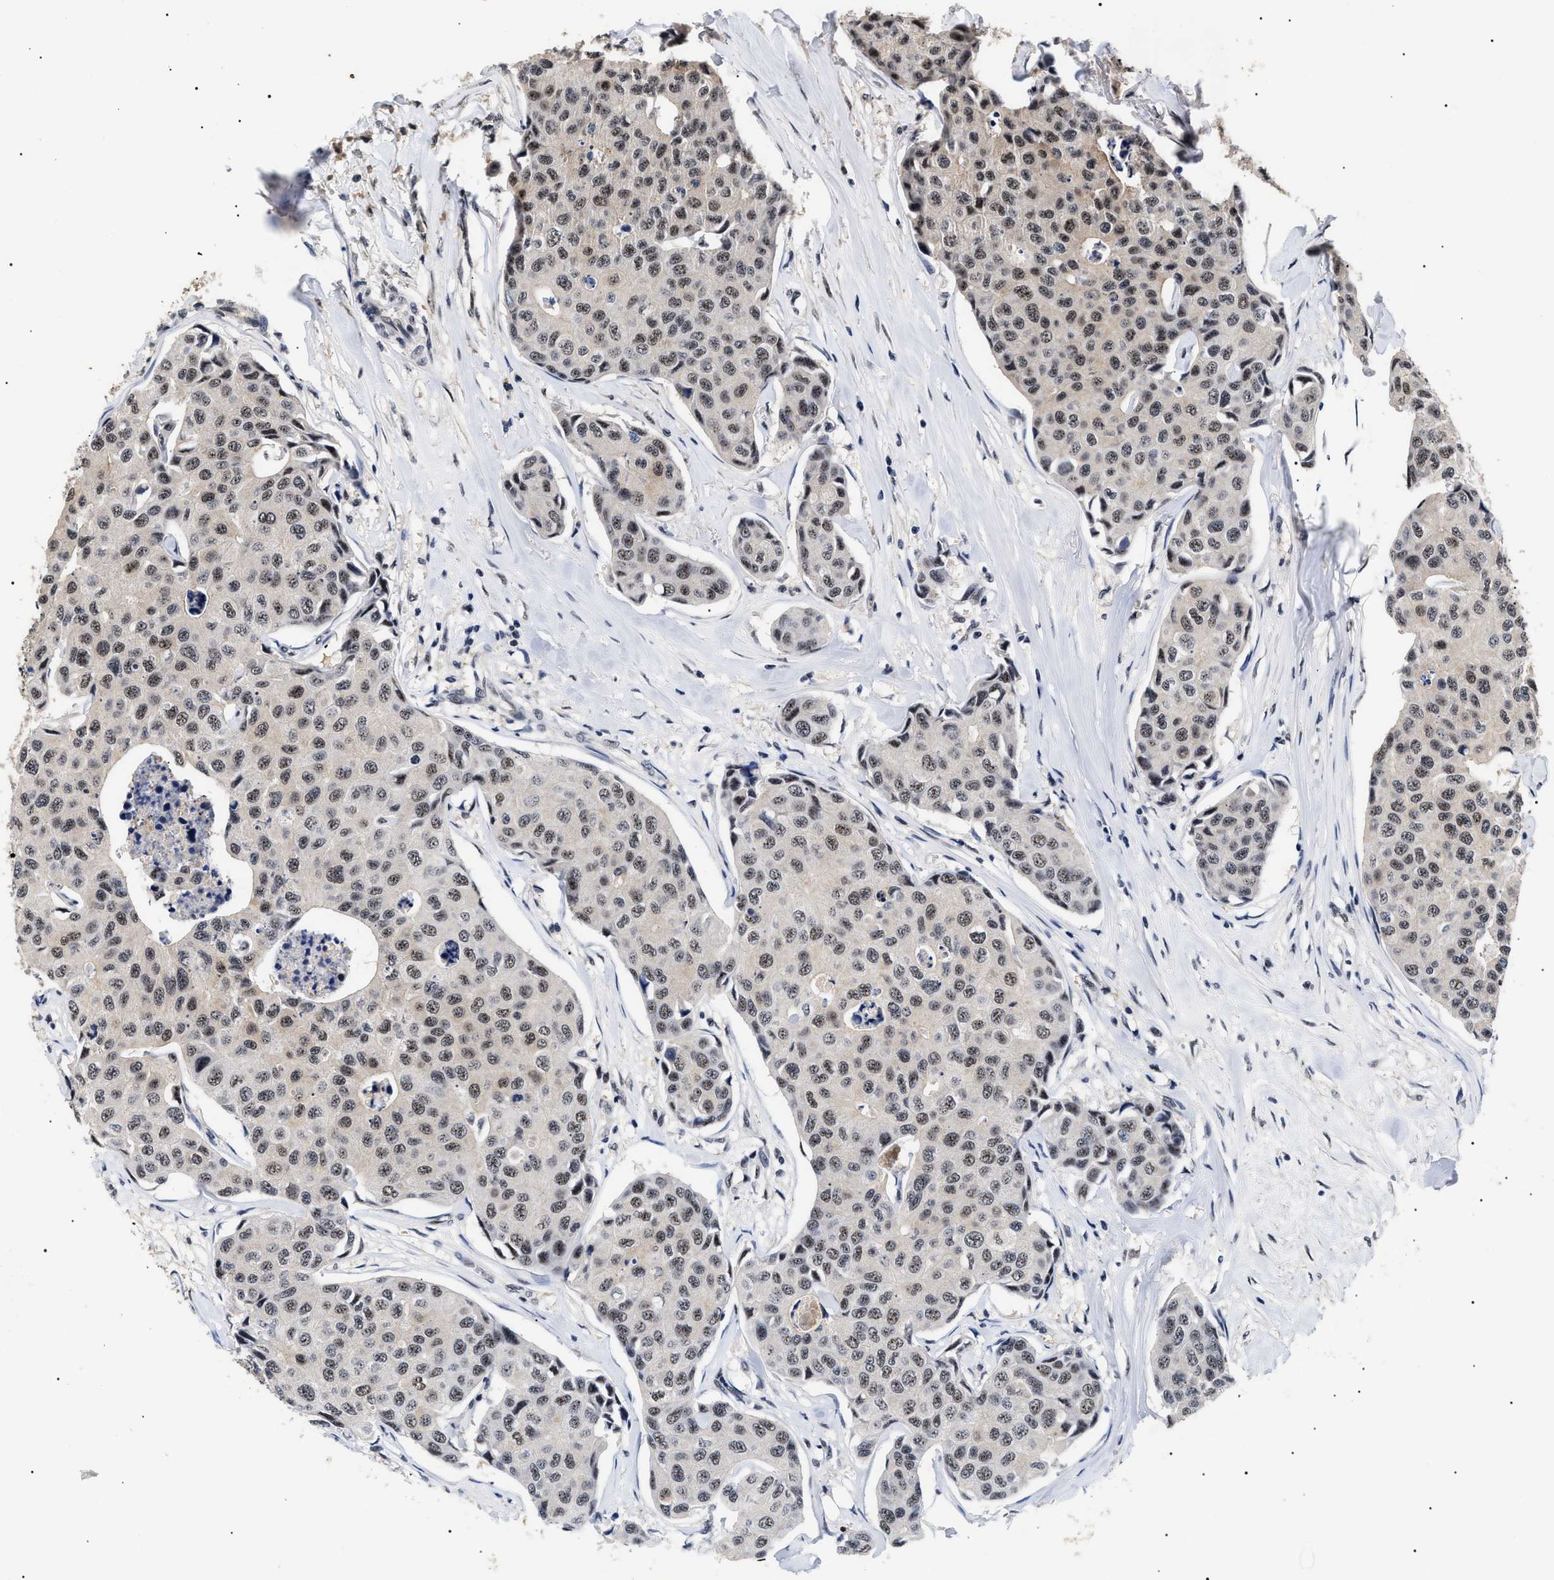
{"staining": {"intensity": "moderate", "quantity": ">75%", "location": "nuclear"}, "tissue": "breast cancer", "cell_type": "Tumor cells", "image_type": "cancer", "snomed": [{"axis": "morphology", "description": "Duct carcinoma"}, {"axis": "topography", "description": "Breast"}], "caption": "Infiltrating ductal carcinoma (breast) stained for a protein exhibits moderate nuclear positivity in tumor cells.", "gene": "CAAP1", "patient": {"sex": "female", "age": 80}}